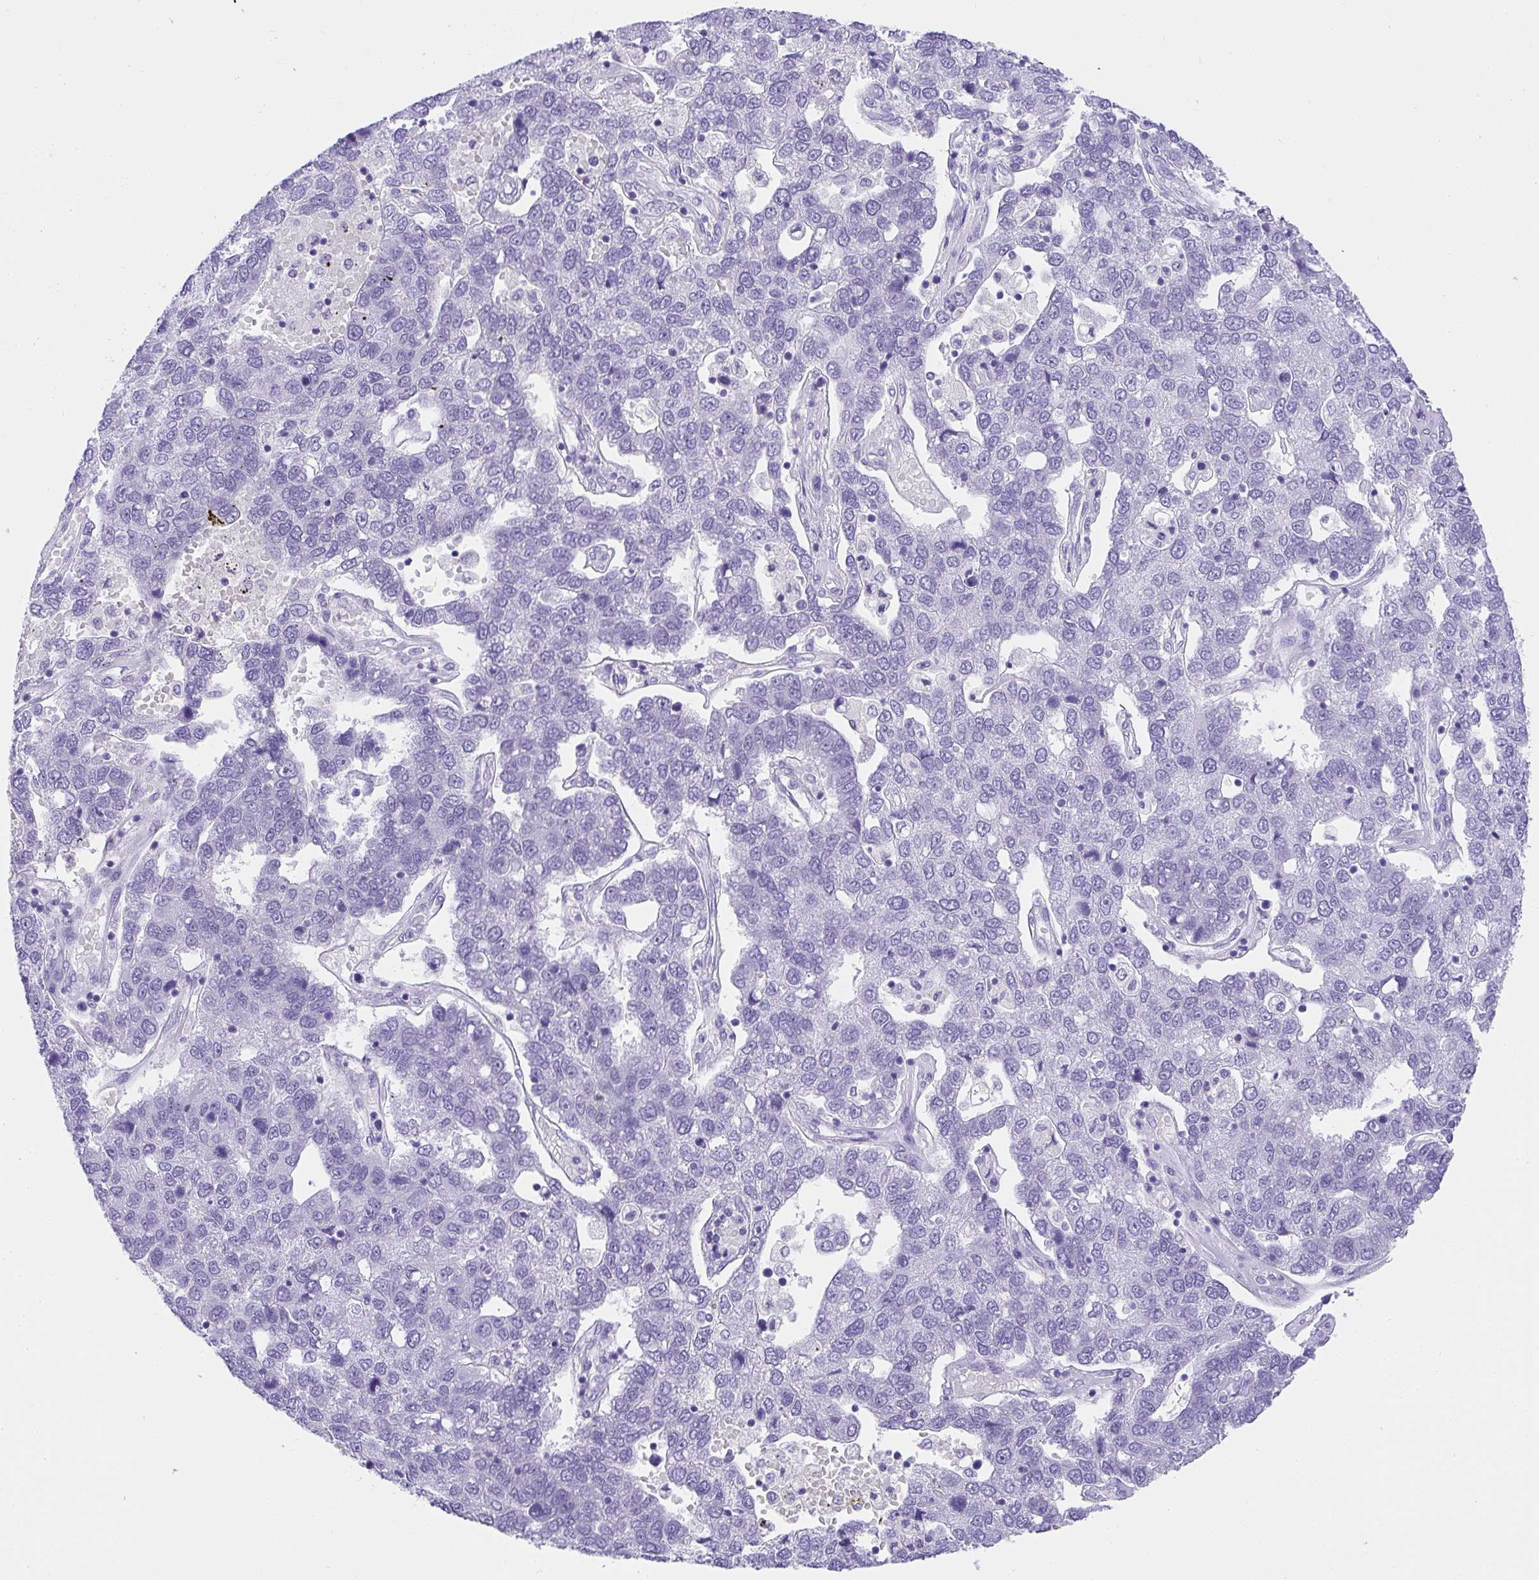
{"staining": {"intensity": "negative", "quantity": "none", "location": "none"}, "tissue": "pancreatic cancer", "cell_type": "Tumor cells", "image_type": "cancer", "snomed": [{"axis": "morphology", "description": "Adenocarcinoma, NOS"}, {"axis": "topography", "description": "Pancreas"}], "caption": "The IHC photomicrograph has no significant expression in tumor cells of pancreatic cancer (adenocarcinoma) tissue.", "gene": "AVIL", "patient": {"sex": "female", "age": 61}}